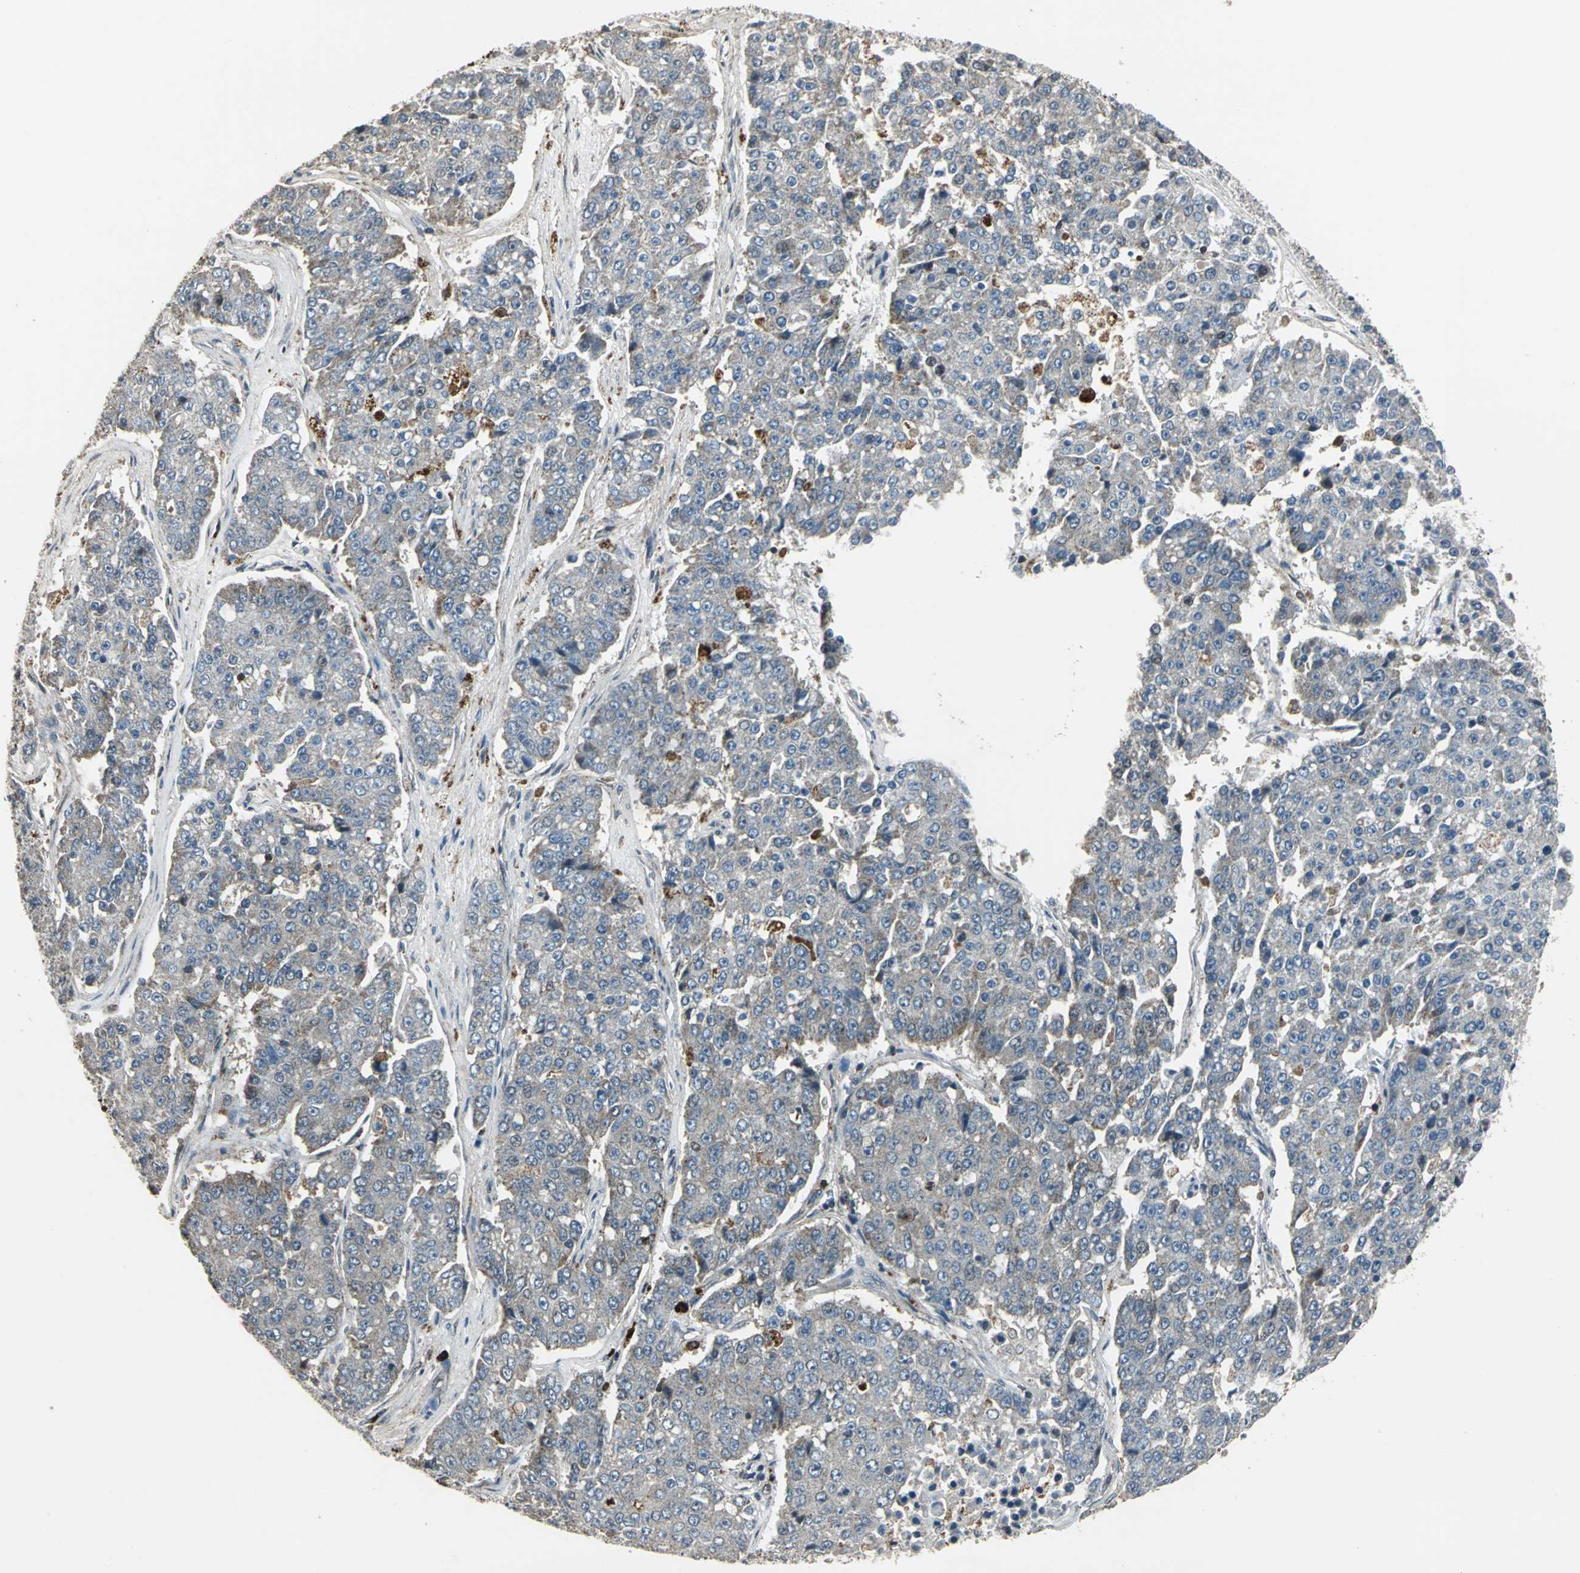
{"staining": {"intensity": "weak", "quantity": "25%-75%", "location": "cytoplasmic/membranous"}, "tissue": "pancreatic cancer", "cell_type": "Tumor cells", "image_type": "cancer", "snomed": [{"axis": "morphology", "description": "Adenocarcinoma, NOS"}, {"axis": "topography", "description": "Pancreas"}], "caption": "The image demonstrates a brown stain indicating the presence of a protein in the cytoplasmic/membranous of tumor cells in adenocarcinoma (pancreatic). (DAB (3,3'-diaminobenzidine) IHC with brightfield microscopy, high magnification).", "gene": "DNAJB4", "patient": {"sex": "male", "age": 50}}